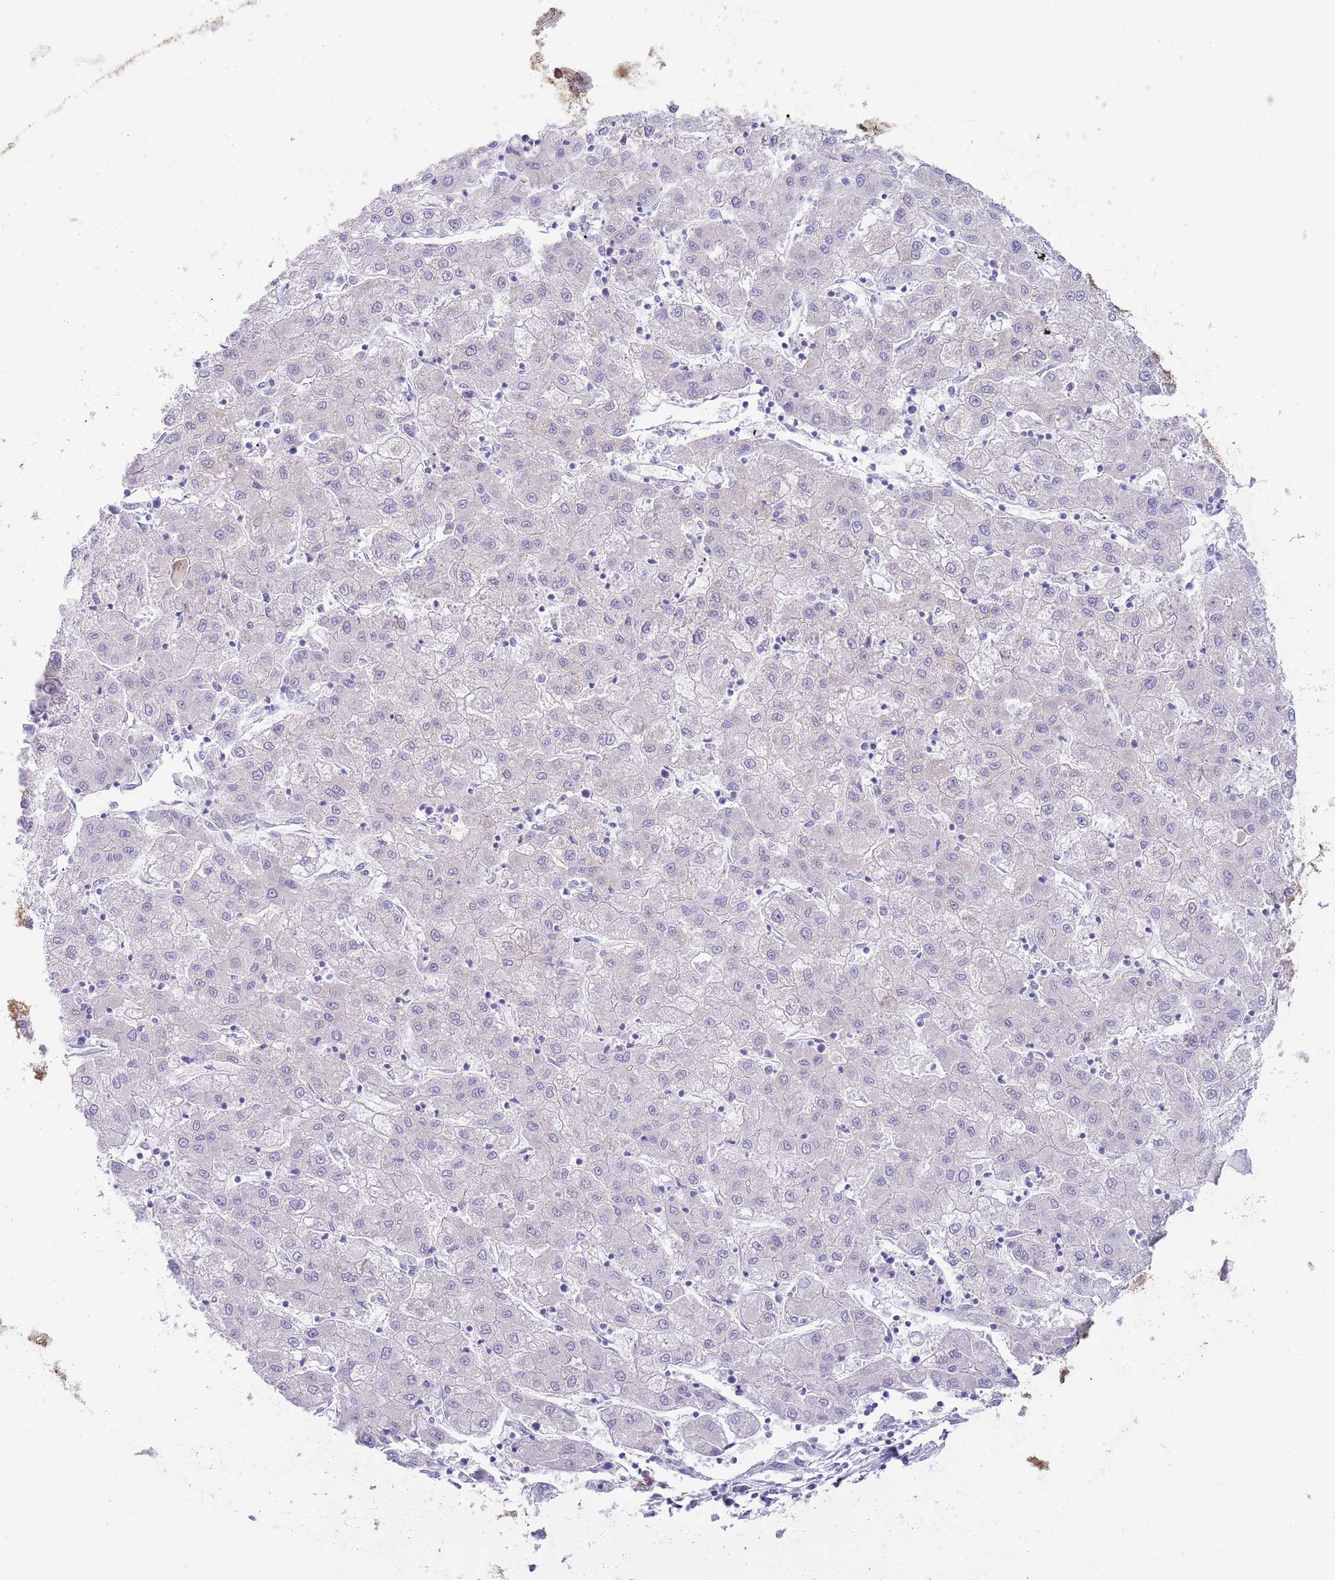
{"staining": {"intensity": "negative", "quantity": "none", "location": "none"}, "tissue": "liver cancer", "cell_type": "Tumor cells", "image_type": "cancer", "snomed": [{"axis": "morphology", "description": "Carcinoma, Hepatocellular, NOS"}, {"axis": "topography", "description": "Liver"}], "caption": "Immunohistochemistry of human liver cancer (hepatocellular carcinoma) exhibits no expression in tumor cells.", "gene": "EBPL", "patient": {"sex": "male", "age": 72}}